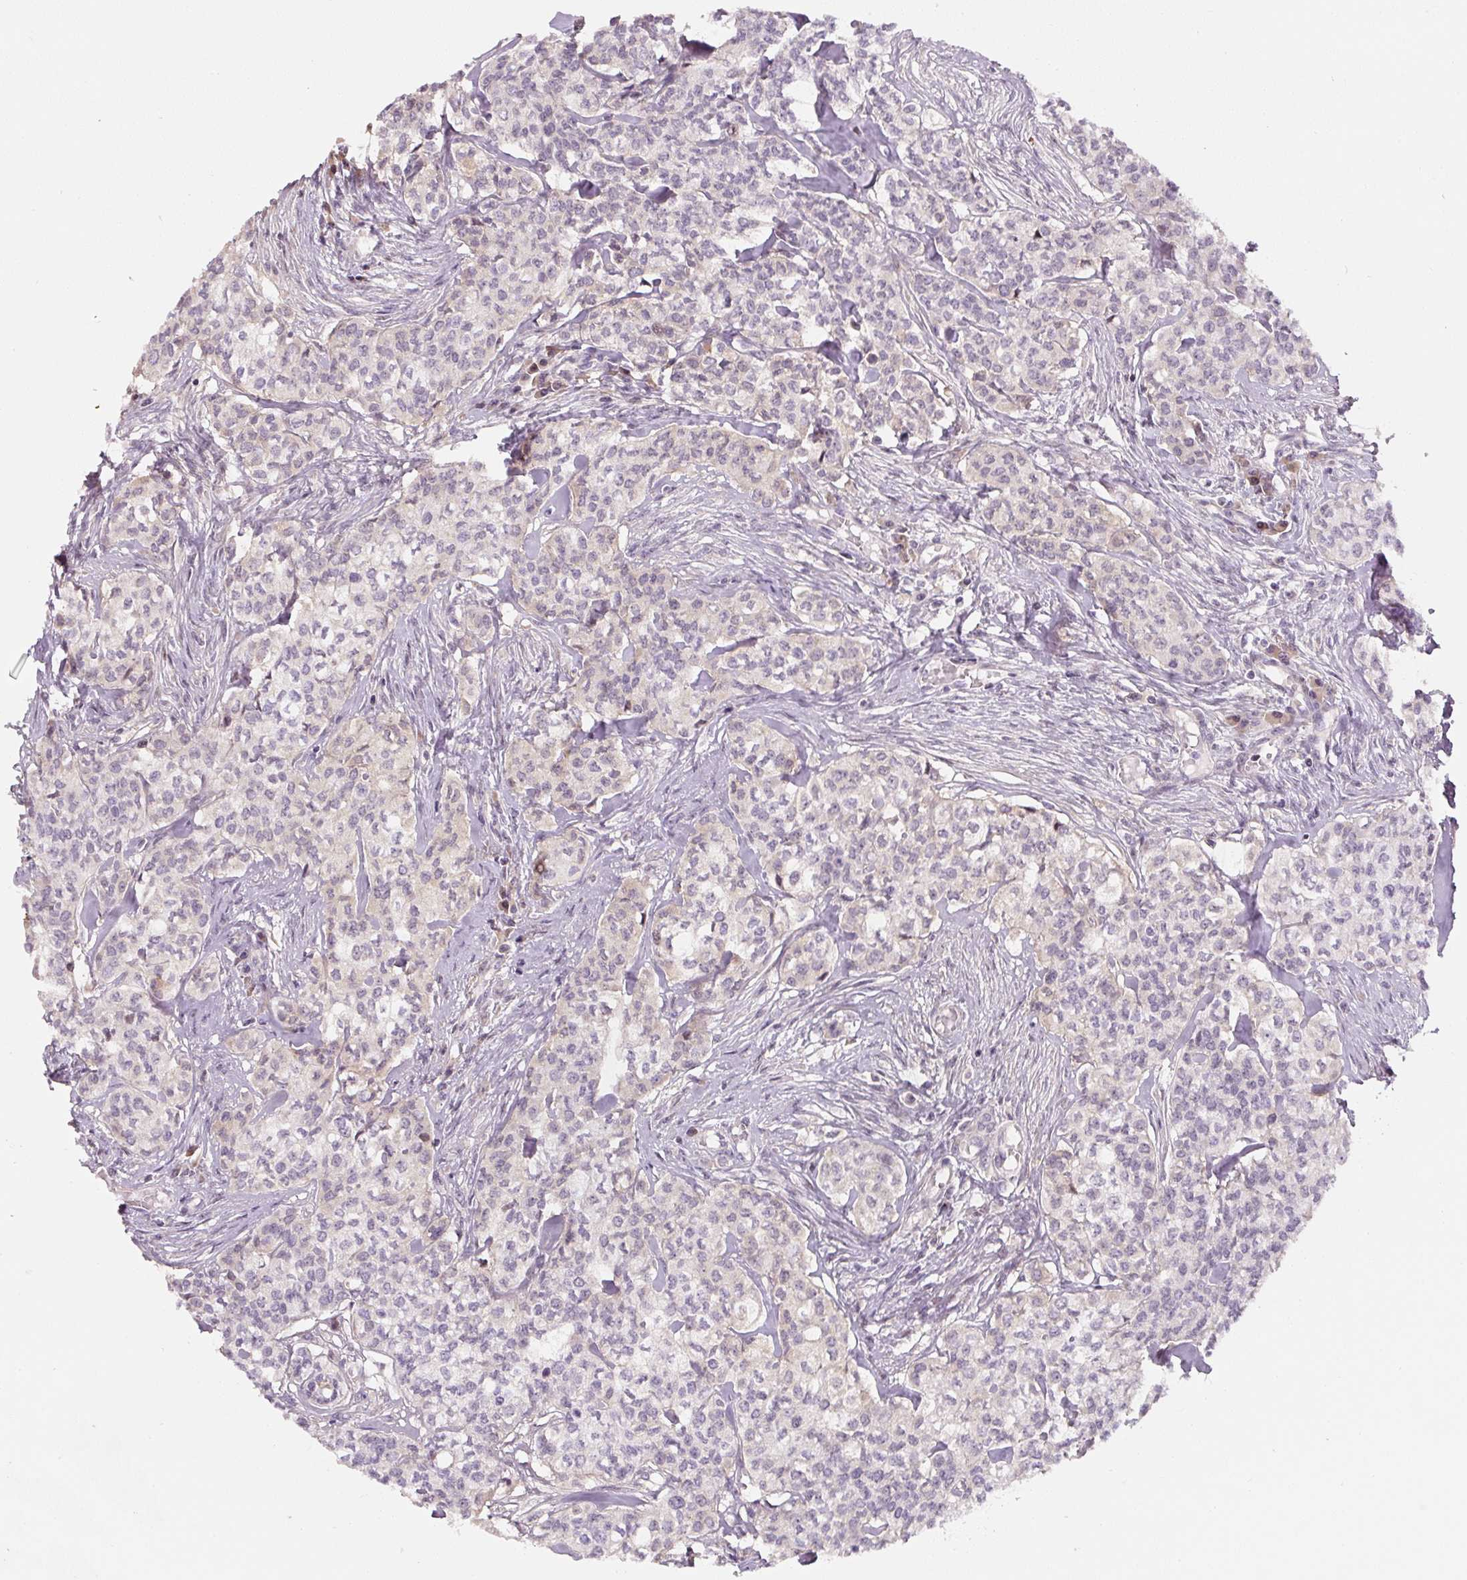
{"staining": {"intensity": "weak", "quantity": "<25%", "location": "cytoplasmic/membranous,nuclear"}, "tissue": "head and neck cancer", "cell_type": "Tumor cells", "image_type": "cancer", "snomed": [{"axis": "morphology", "description": "Adenocarcinoma, NOS"}, {"axis": "topography", "description": "Head-Neck"}], "caption": "A micrograph of human head and neck adenocarcinoma is negative for staining in tumor cells.", "gene": "PWWP3B", "patient": {"sex": "male", "age": 81}}